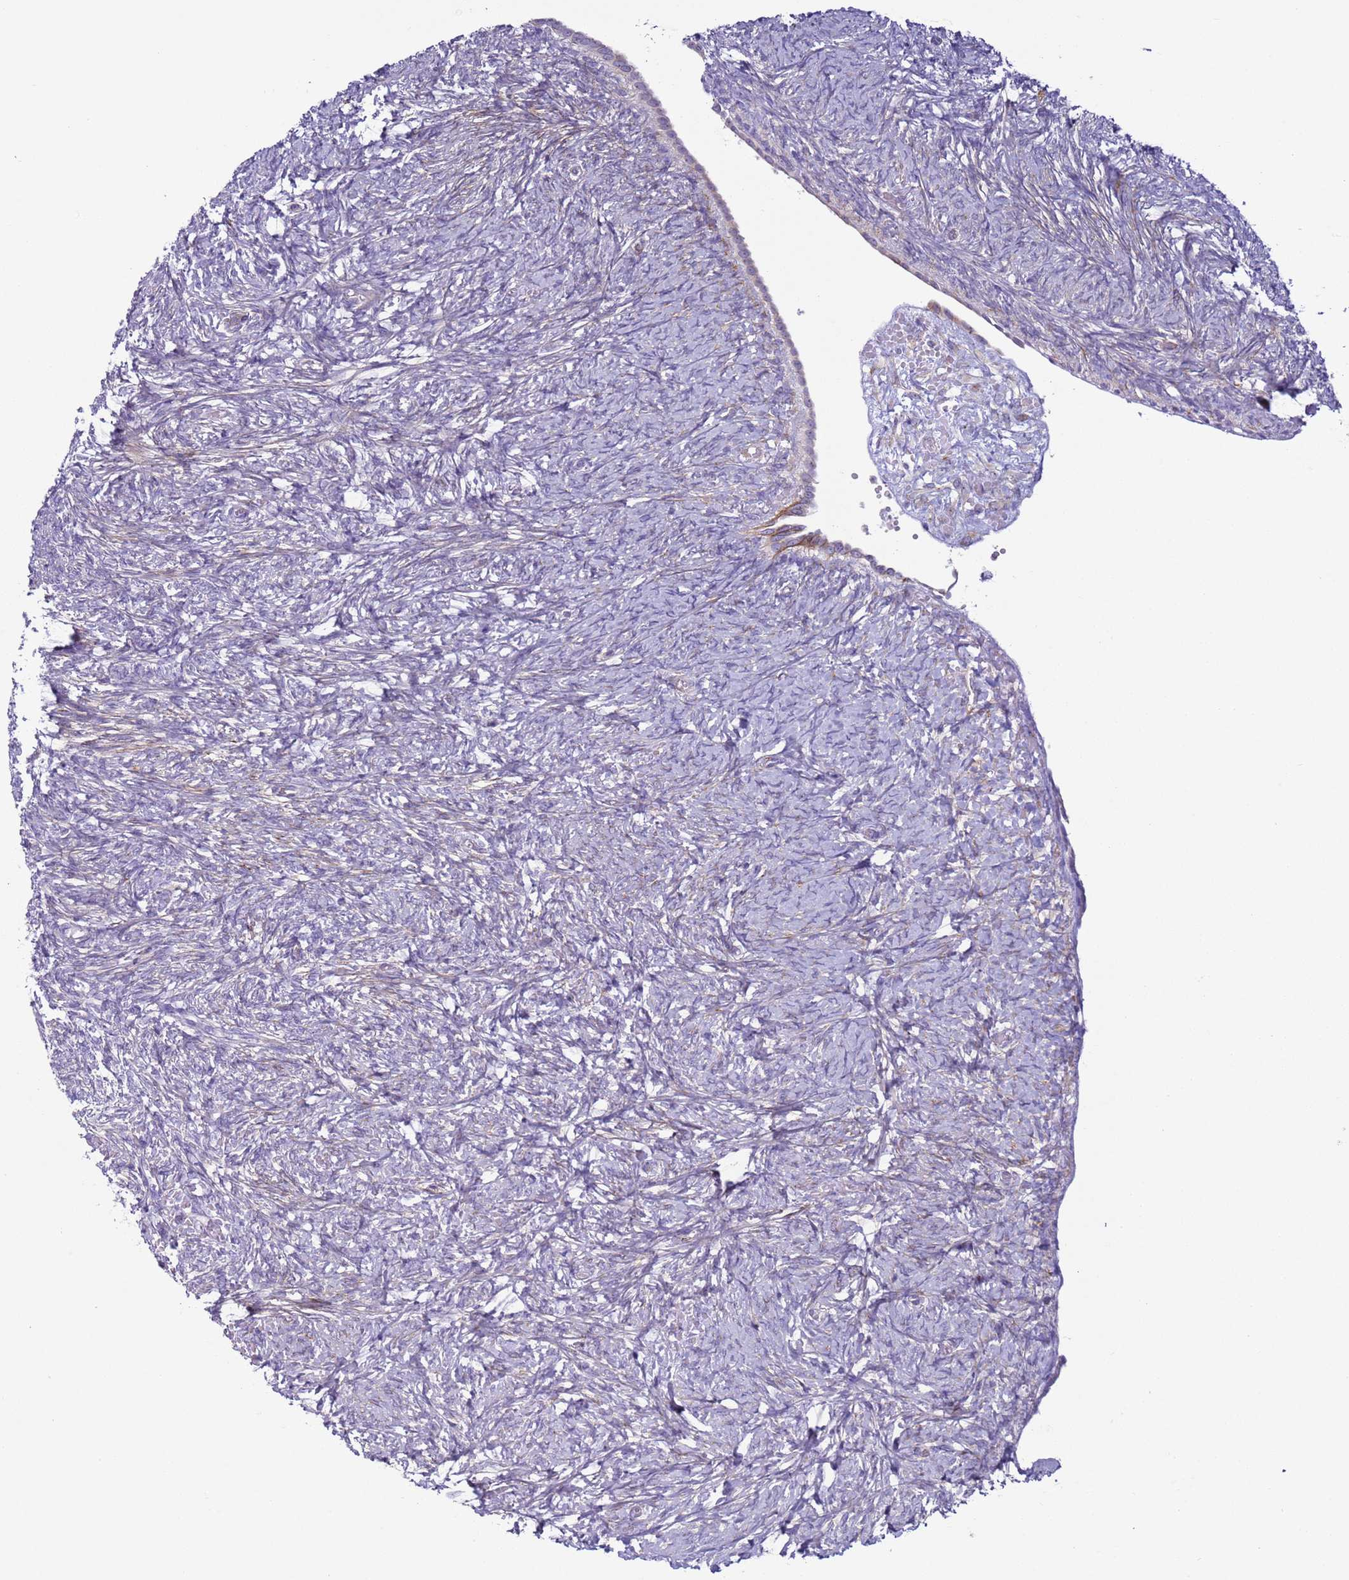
{"staining": {"intensity": "negative", "quantity": "none", "location": "none"}, "tissue": "ovary", "cell_type": "Follicle cells", "image_type": "normal", "snomed": [{"axis": "morphology", "description": "Normal tissue, NOS"}, {"axis": "topography", "description": "Ovary"}], "caption": "Immunohistochemistry image of normal ovary: human ovary stained with DAB displays no significant protein staining in follicle cells. (Stains: DAB immunohistochemistry with hematoxylin counter stain, Microscopy: brightfield microscopy at high magnification).", "gene": "HEATR1", "patient": {"sex": "female", "age": 41}}